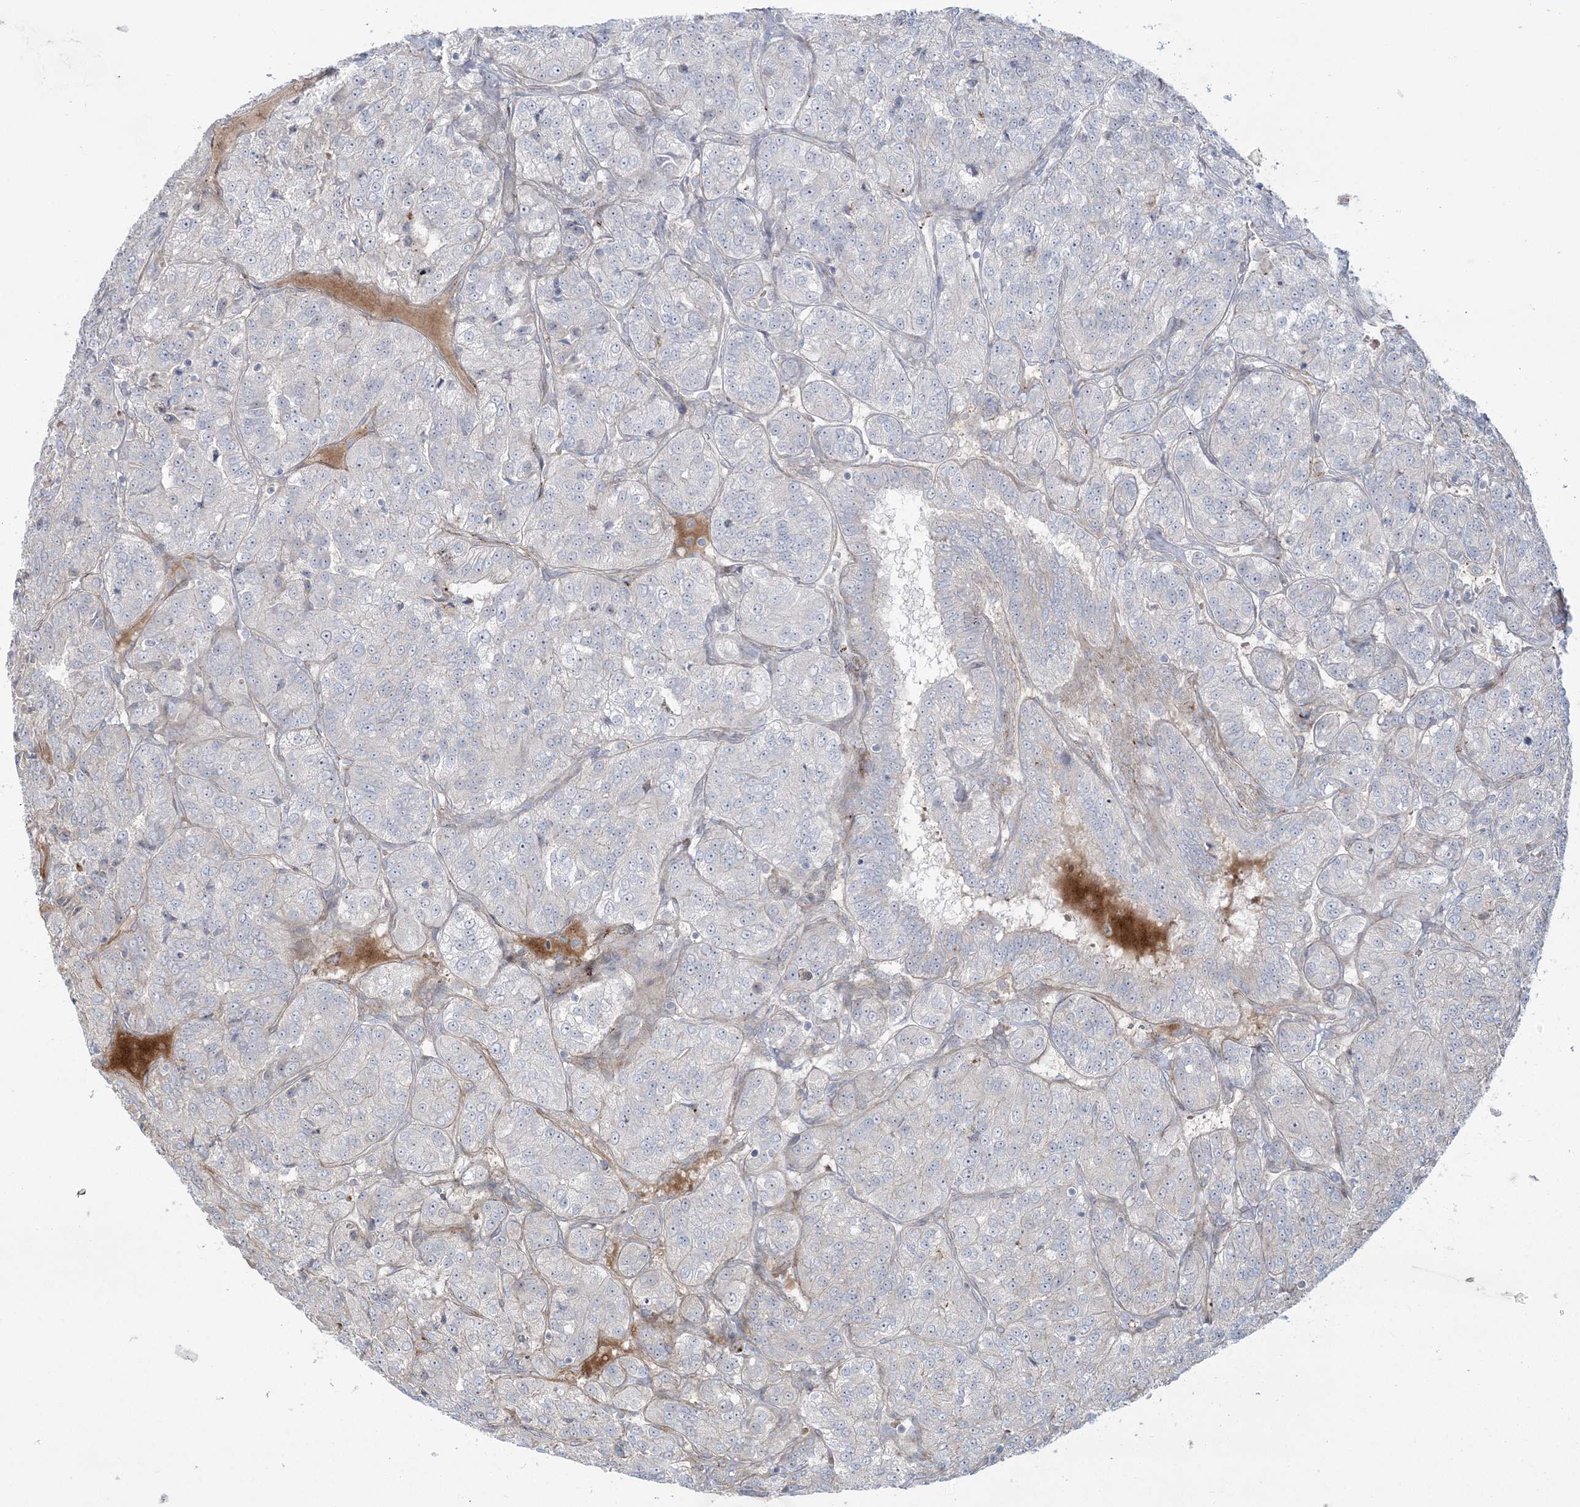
{"staining": {"intensity": "negative", "quantity": "none", "location": "none"}, "tissue": "renal cancer", "cell_type": "Tumor cells", "image_type": "cancer", "snomed": [{"axis": "morphology", "description": "Adenocarcinoma, NOS"}, {"axis": "topography", "description": "Kidney"}], "caption": "Immunohistochemistry photomicrograph of human renal cancer (adenocarcinoma) stained for a protein (brown), which exhibits no positivity in tumor cells.", "gene": "NUDT9", "patient": {"sex": "female", "age": 63}}